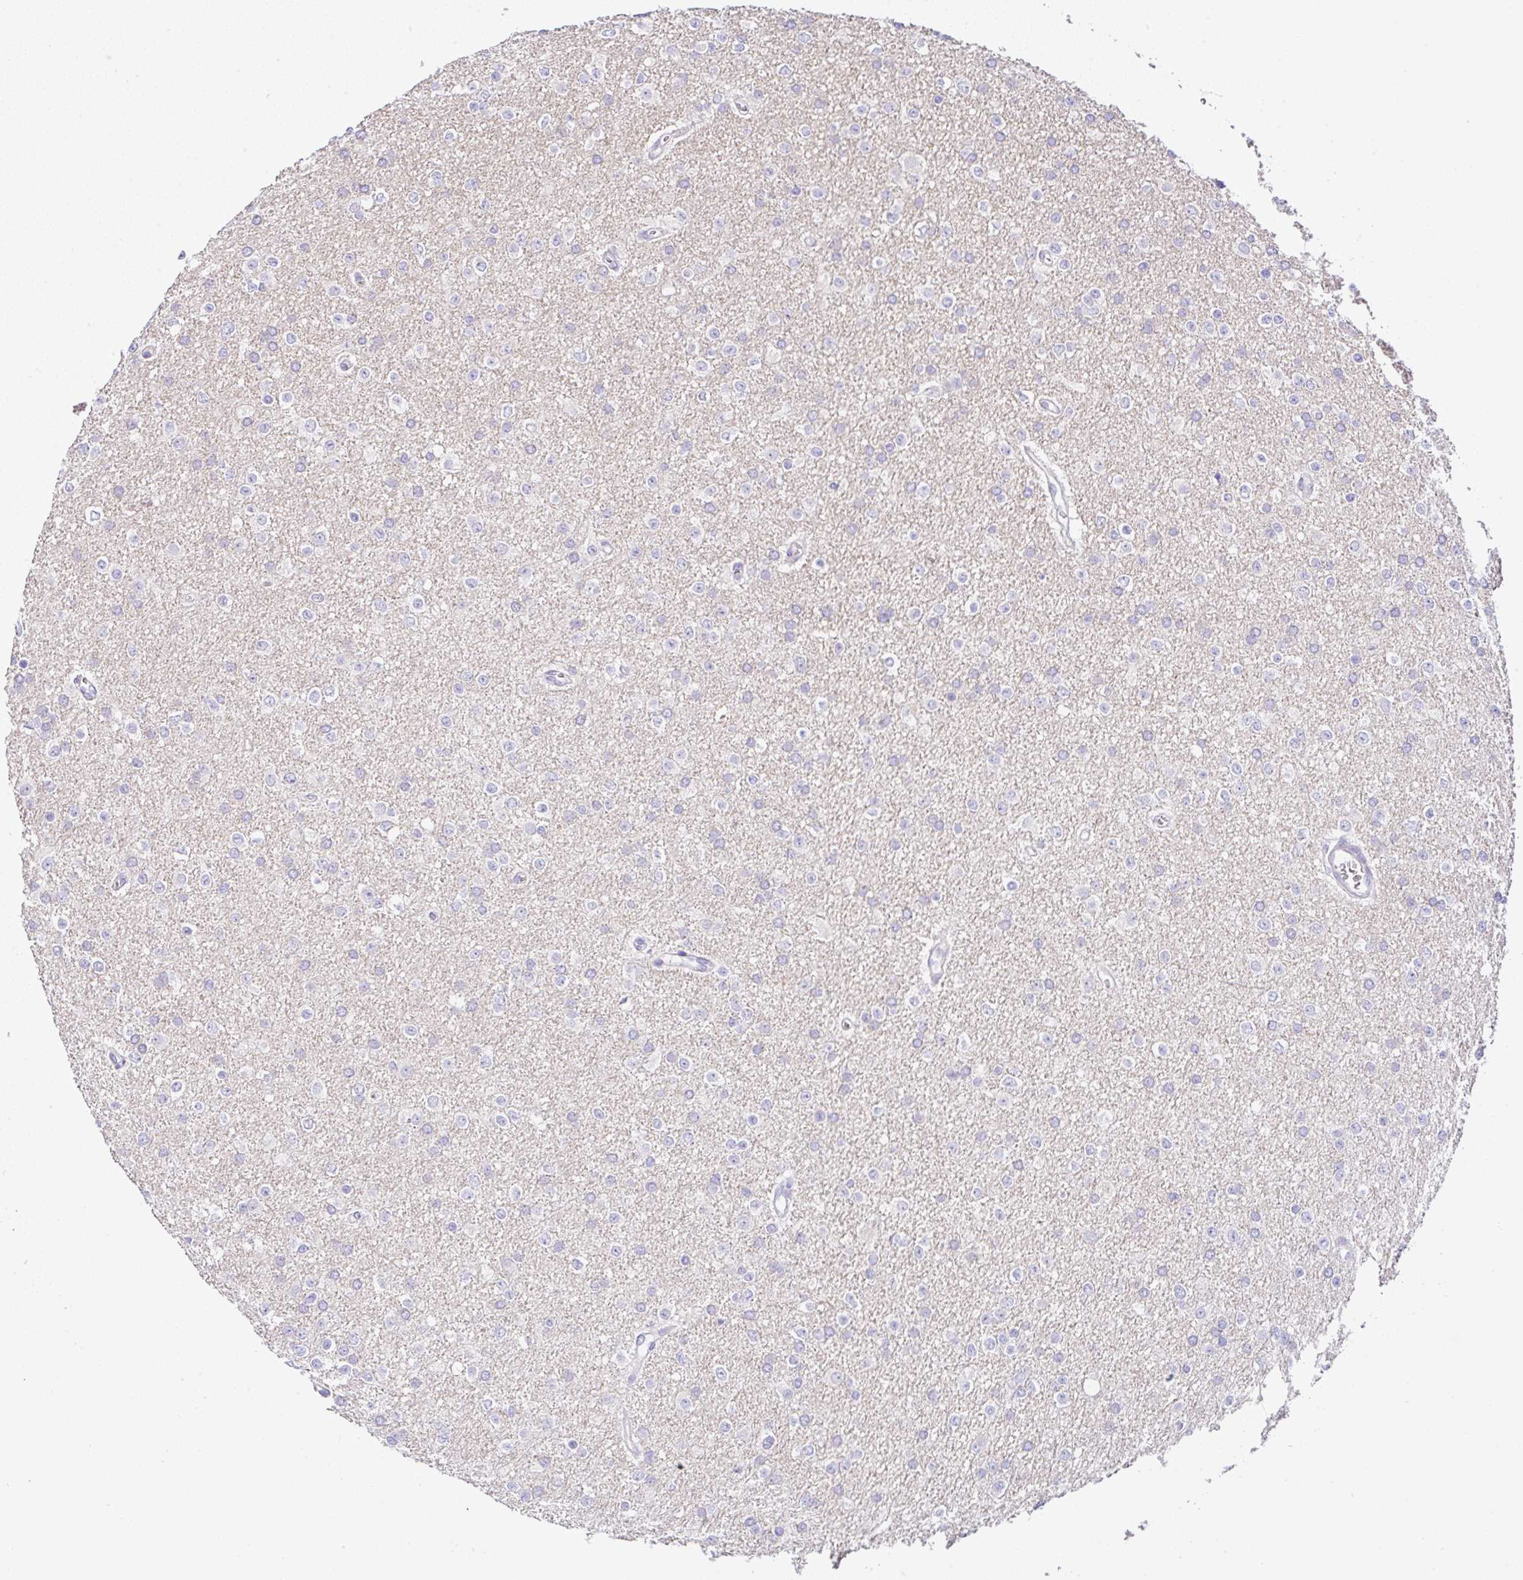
{"staining": {"intensity": "negative", "quantity": "none", "location": "none"}, "tissue": "glioma", "cell_type": "Tumor cells", "image_type": "cancer", "snomed": [{"axis": "morphology", "description": "Glioma, malignant, Low grade"}, {"axis": "topography", "description": "Brain"}], "caption": "High power microscopy histopathology image of an IHC photomicrograph of malignant glioma (low-grade), revealing no significant positivity in tumor cells. The staining was performed using DAB to visualize the protein expression in brown, while the nuclei were stained in blue with hematoxylin (Magnification: 20x).", "gene": "SERPINE3", "patient": {"sex": "female", "age": 34}}